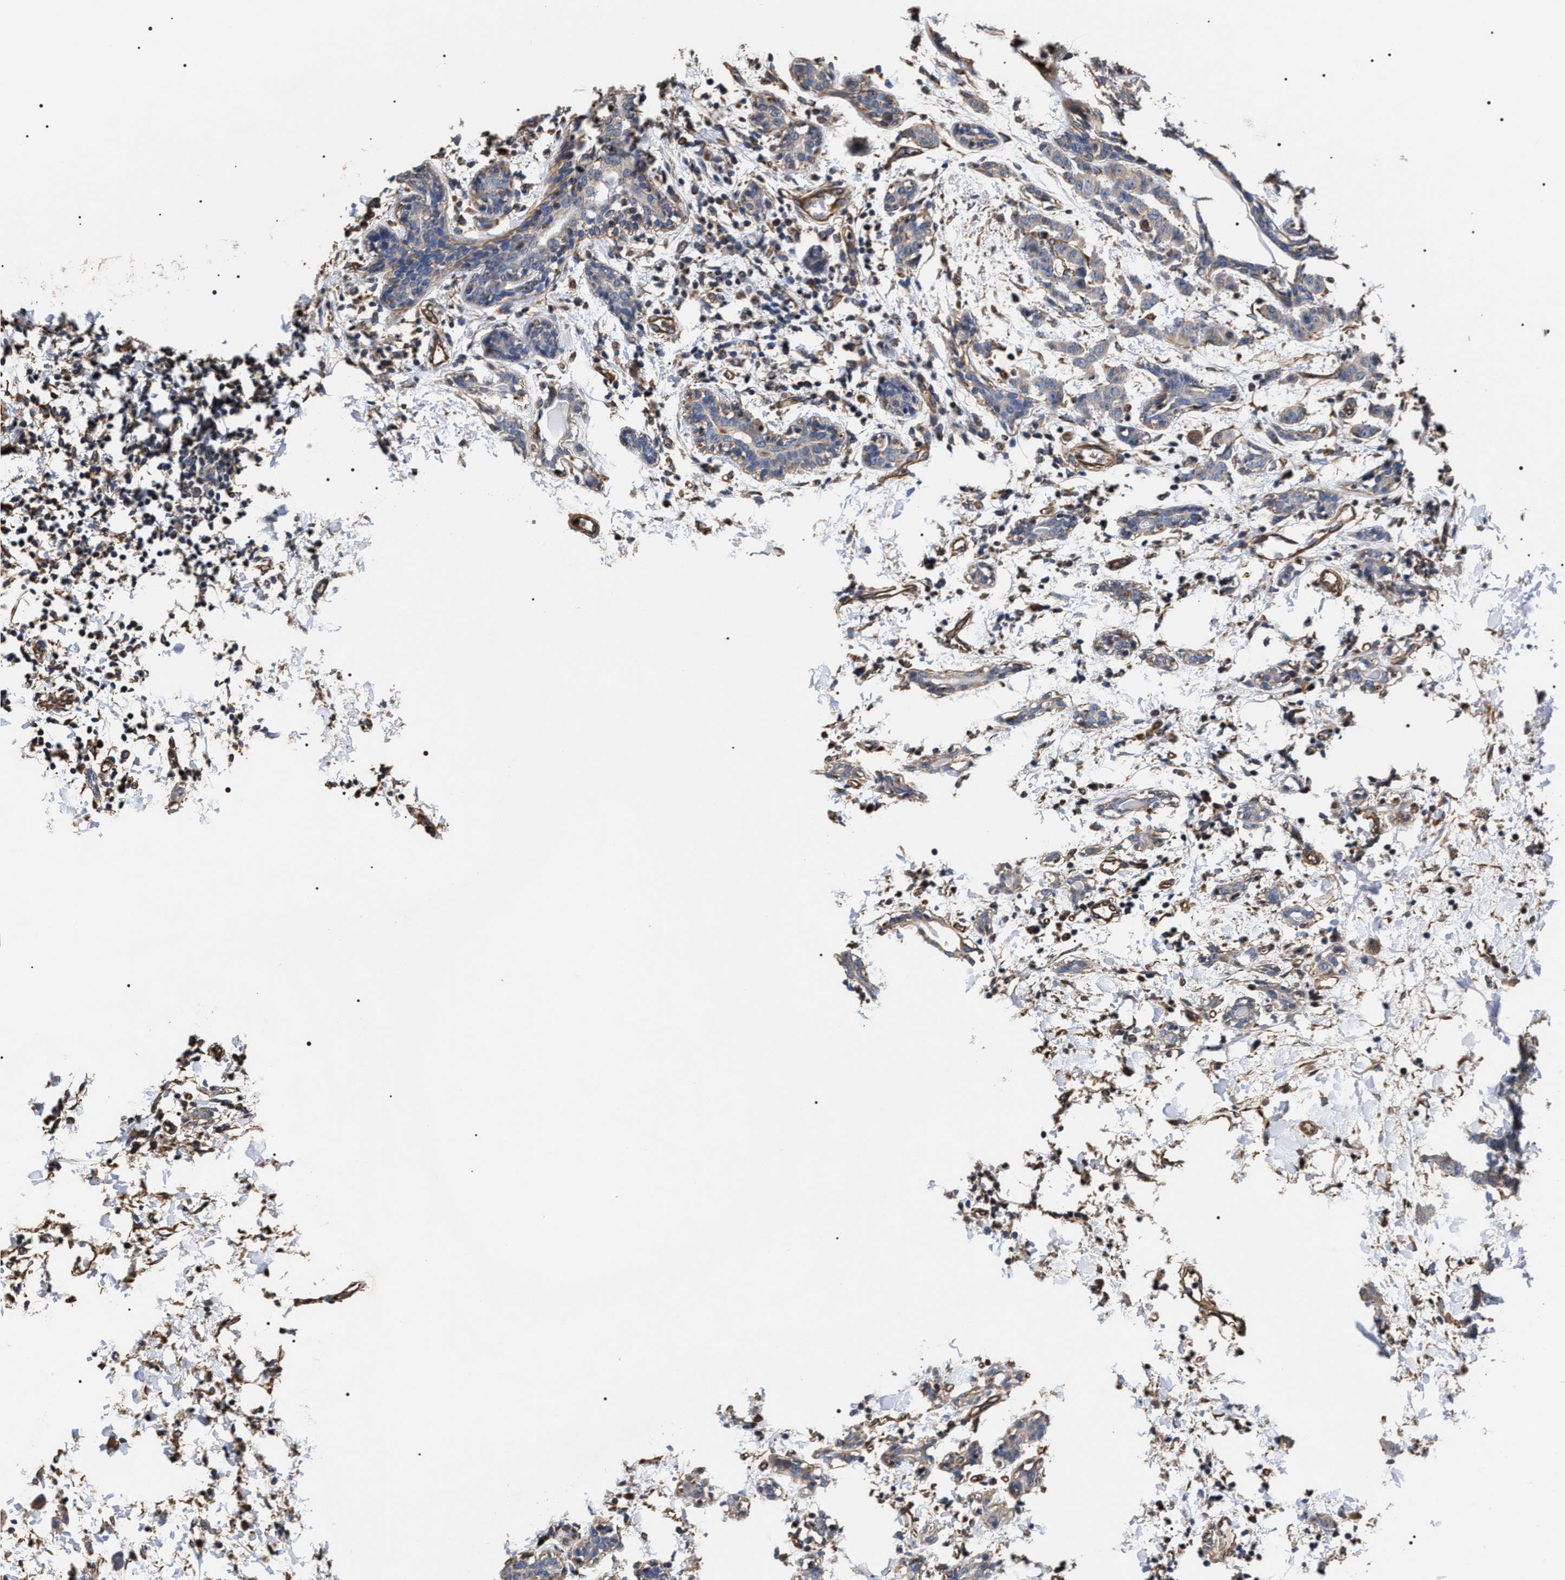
{"staining": {"intensity": "negative", "quantity": "none", "location": "none"}, "tissue": "breast cancer", "cell_type": "Tumor cells", "image_type": "cancer", "snomed": [{"axis": "morphology", "description": "Normal tissue, NOS"}, {"axis": "morphology", "description": "Duct carcinoma"}, {"axis": "topography", "description": "Breast"}], "caption": "Immunohistochemistry (IHC) of breast cancer (intraductal carcinoma) demonstrates no positivity in tumor cells.", "gene": "TSPAN33", "patient": {"sex": "female", "age": 40}}